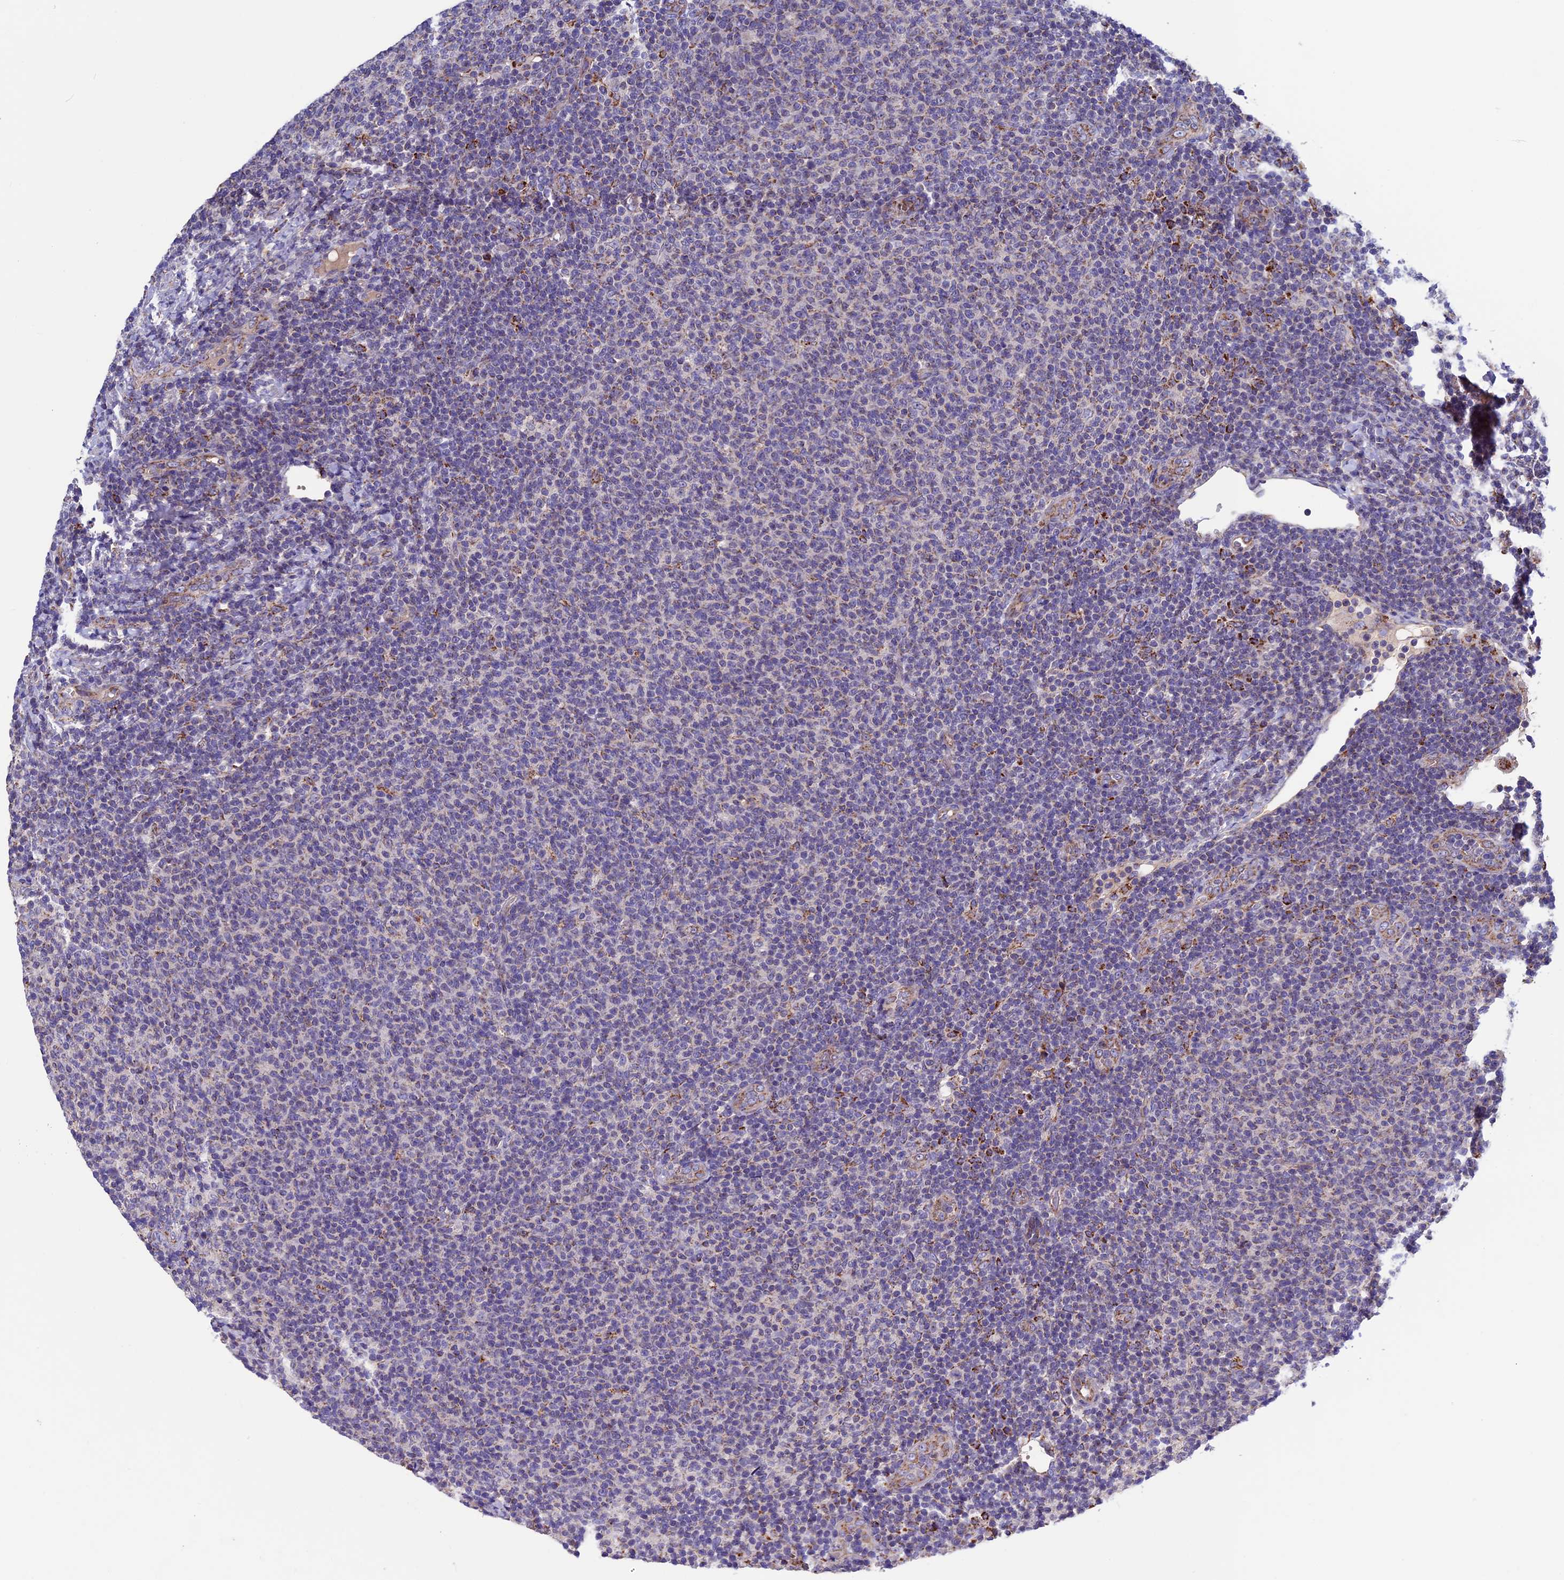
{"staining": {"intensity": "negative", "quantity": "none", "location": "none"}, "tissue": "lymphoma", "cell_type": "Tumor cells", "image_type": "cancer", "snomed": [{"axis": "morphology", "description": "Malignant lymphoma, non-Hodgkin's type, Low grade"}, {"axis": "topography", "description": "Lymph node"}], "caption": "Tumor cells show no significant staining in lymphoma.", "gene": "RNF17", "patient": {"sex": "male", "age": 66}}